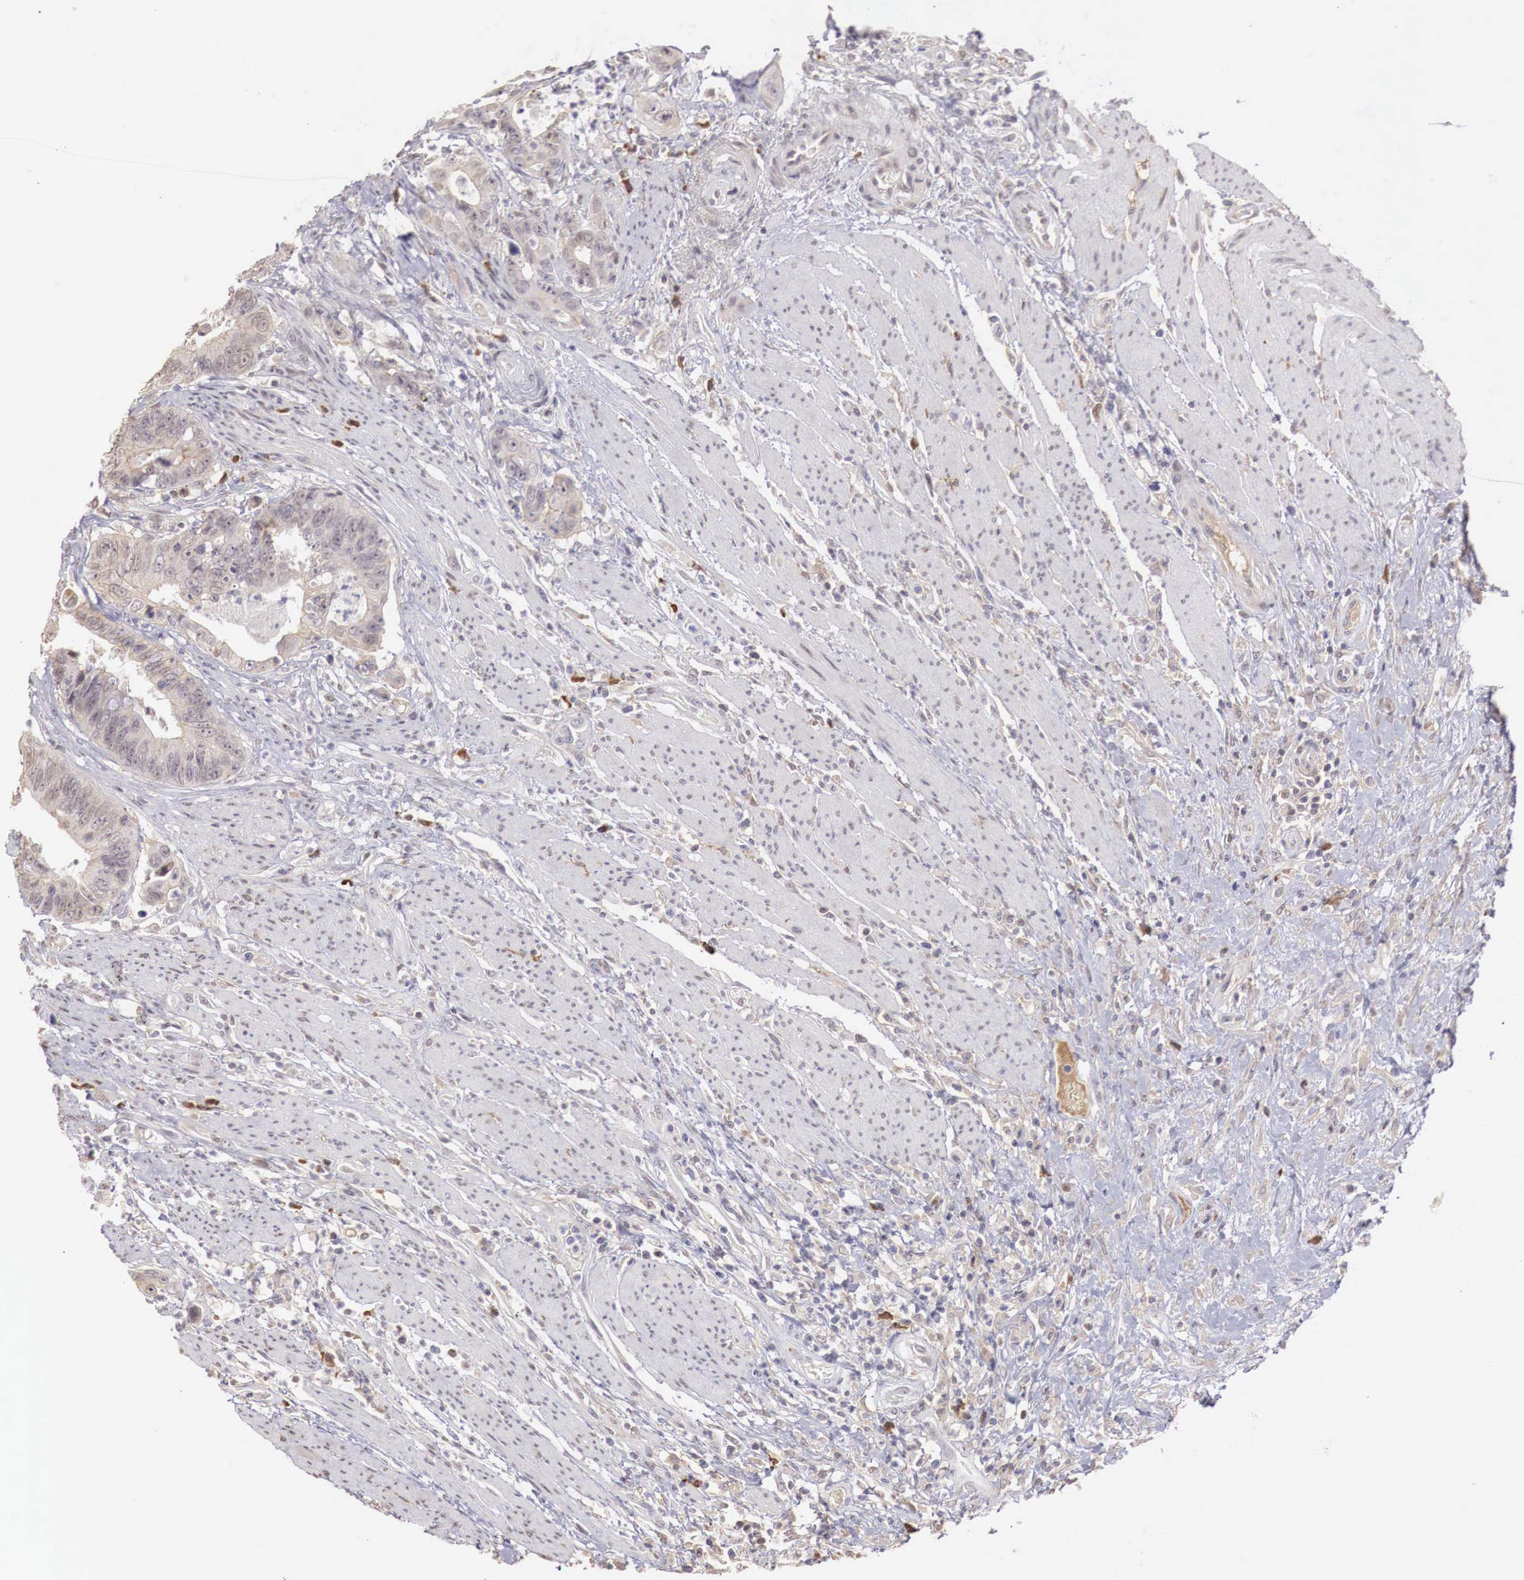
{"staining": {"intensity": "negative", "quantity": "none", "location": "none"}, "tissue": "colorectal cancer", "cell_type": "Tumor cells", "image_type": "cancer", "snomed": [{"axis": "morphology", "description": "Adenocarcinoma, NOS"}, {"axis": "topography", "description": "Rectum"}], "caption": "Human colorectal cancer (adenocarcinoma) stained for a protein using immunohistochemistry (IHC) exhibits no expression in tumor cells.", "gene": "XPNPEP2", "patient": {"sex": "female", "age": 65}}